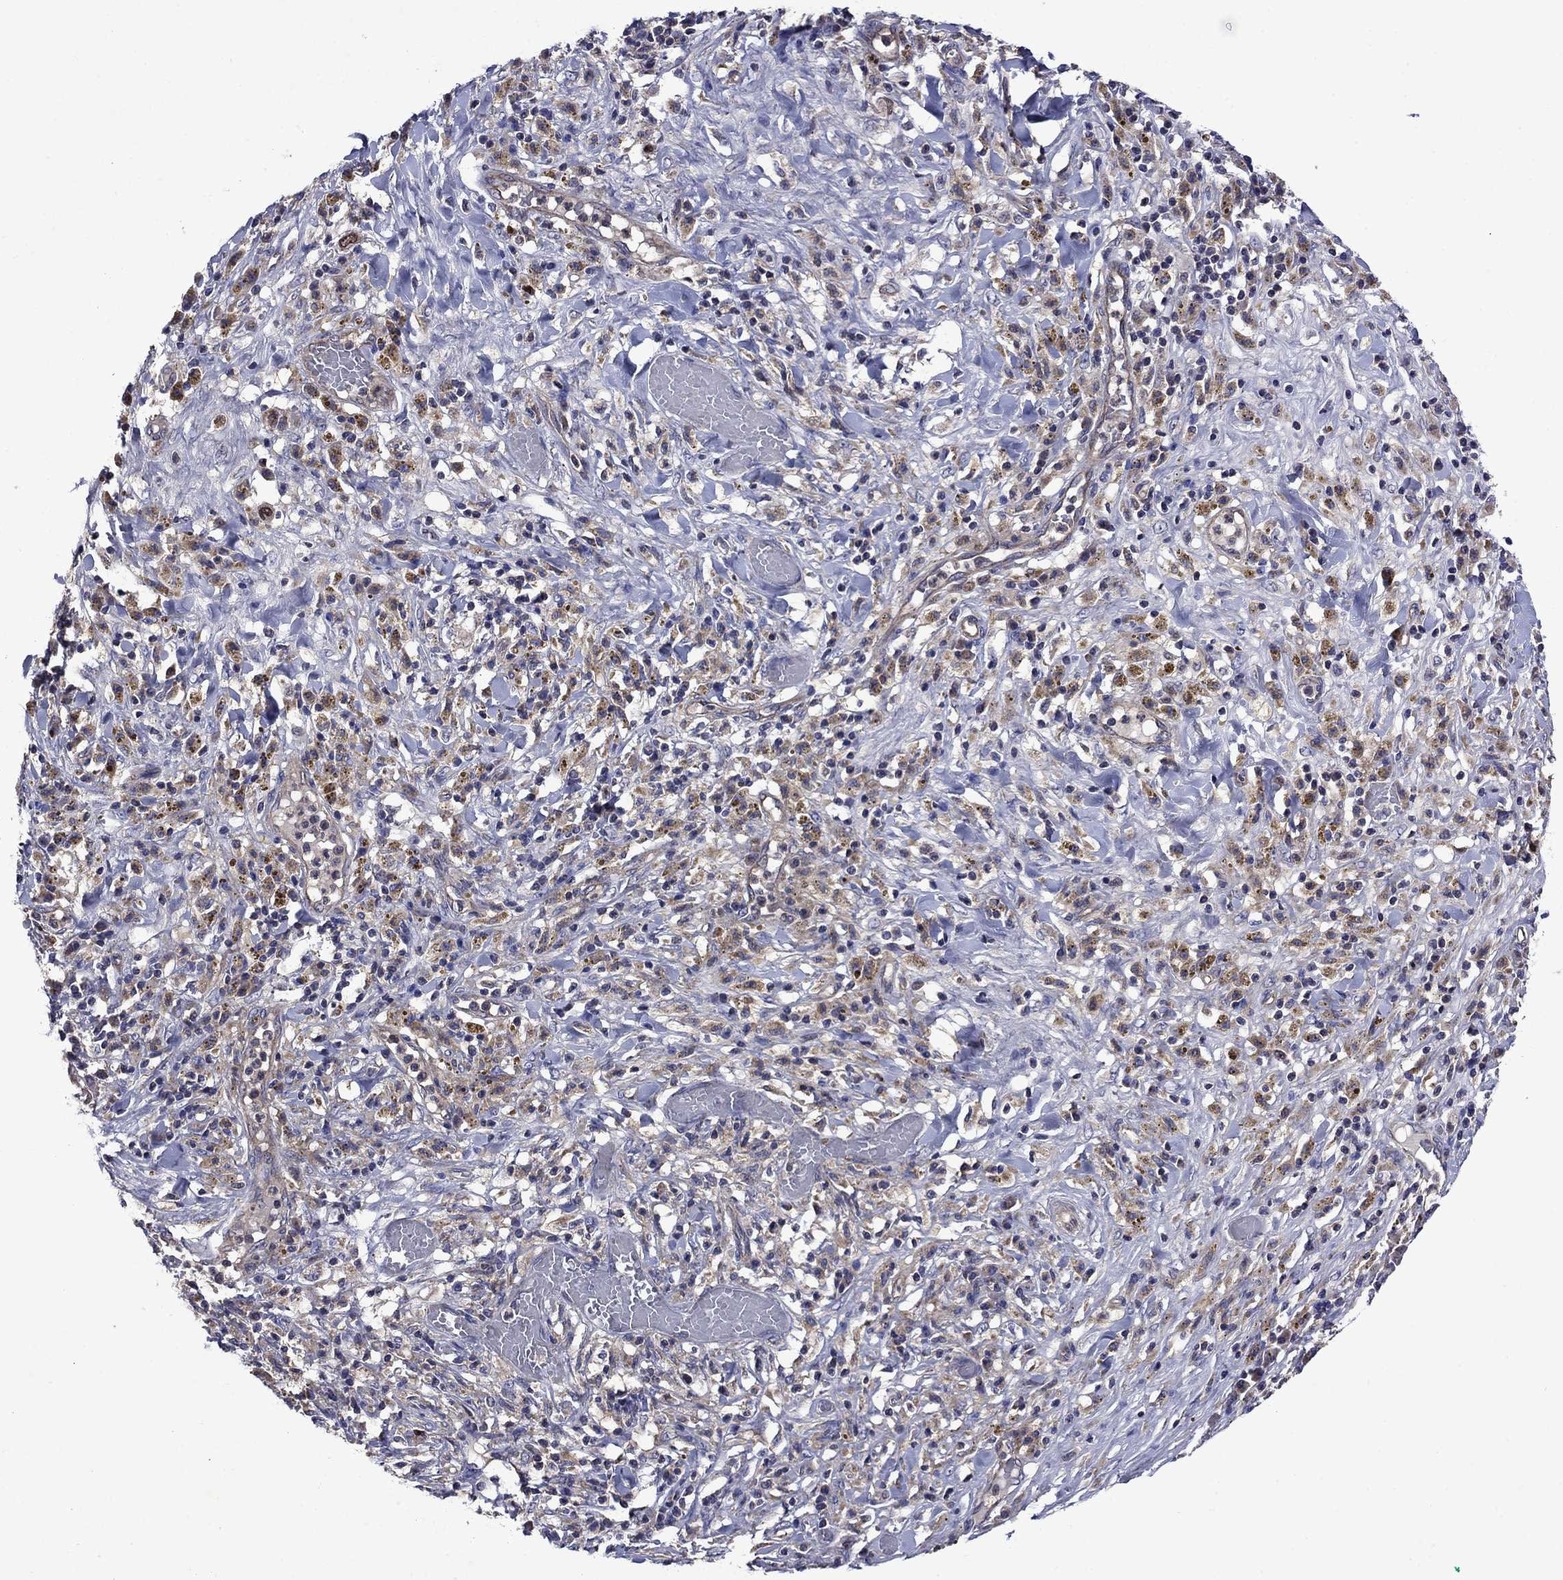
{"staining": {"intensity": "weak", "quantity": "25%-75%", "location": "cytoplasmic/membranous"}, "tissue": "melanoma", "cell_type": "Tumor cells", "image_type": "cancer", "snomed": [{"axis": "morphology", "description": "Malignant melanoma, NOS"}, {"axis": "topography", "description": "Skin"}], "caption": "DAB (3,3'-diaminobenzidine) immunohistochemical staining of human melanoma shows weak cytoplasmic/membranous protein staining in approximately 25%-75% of tumor cells. The protein of interest is shown in brown color, while the nuclei are stained blue.", "gene": "KIF22", "patient": {"sex": "female", "age": 91}}